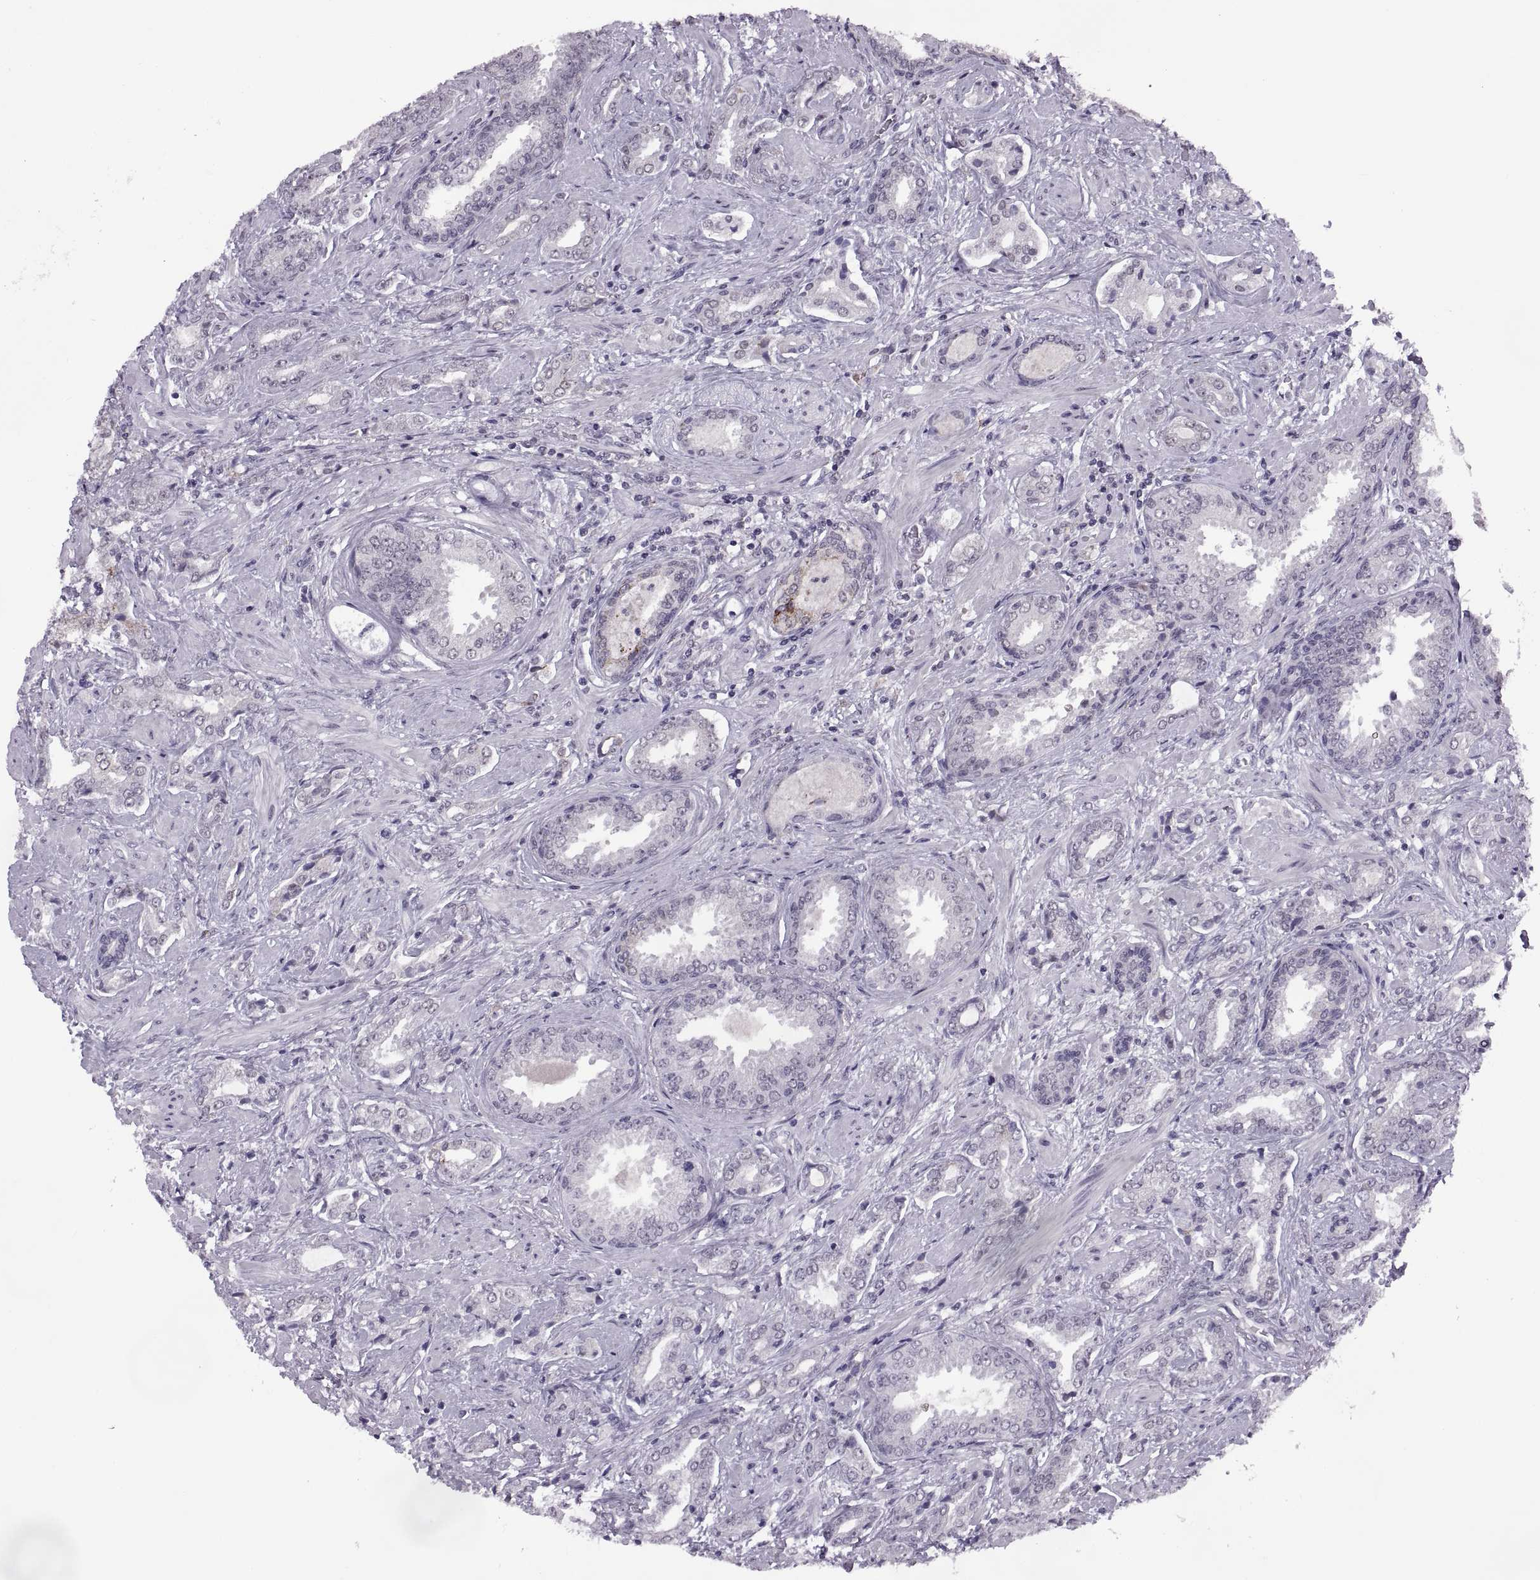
{"staining": {"intensity": "negative", "quantity": "none", "location": "none"}, "tissue": "prostate cancer", "cell_type": "Tumor cells", "image_type": "cancer", "snomed": [{"axis": "morphology", "description": "Adenocarcinoma, Low grade"}, {"axis": "topography", "description": "Prostate"}], "caption": "Tumor cells show no significant staining in prostate cancer.", "gene": "OTP", "patient": {"sex": "male", "age": 61}}